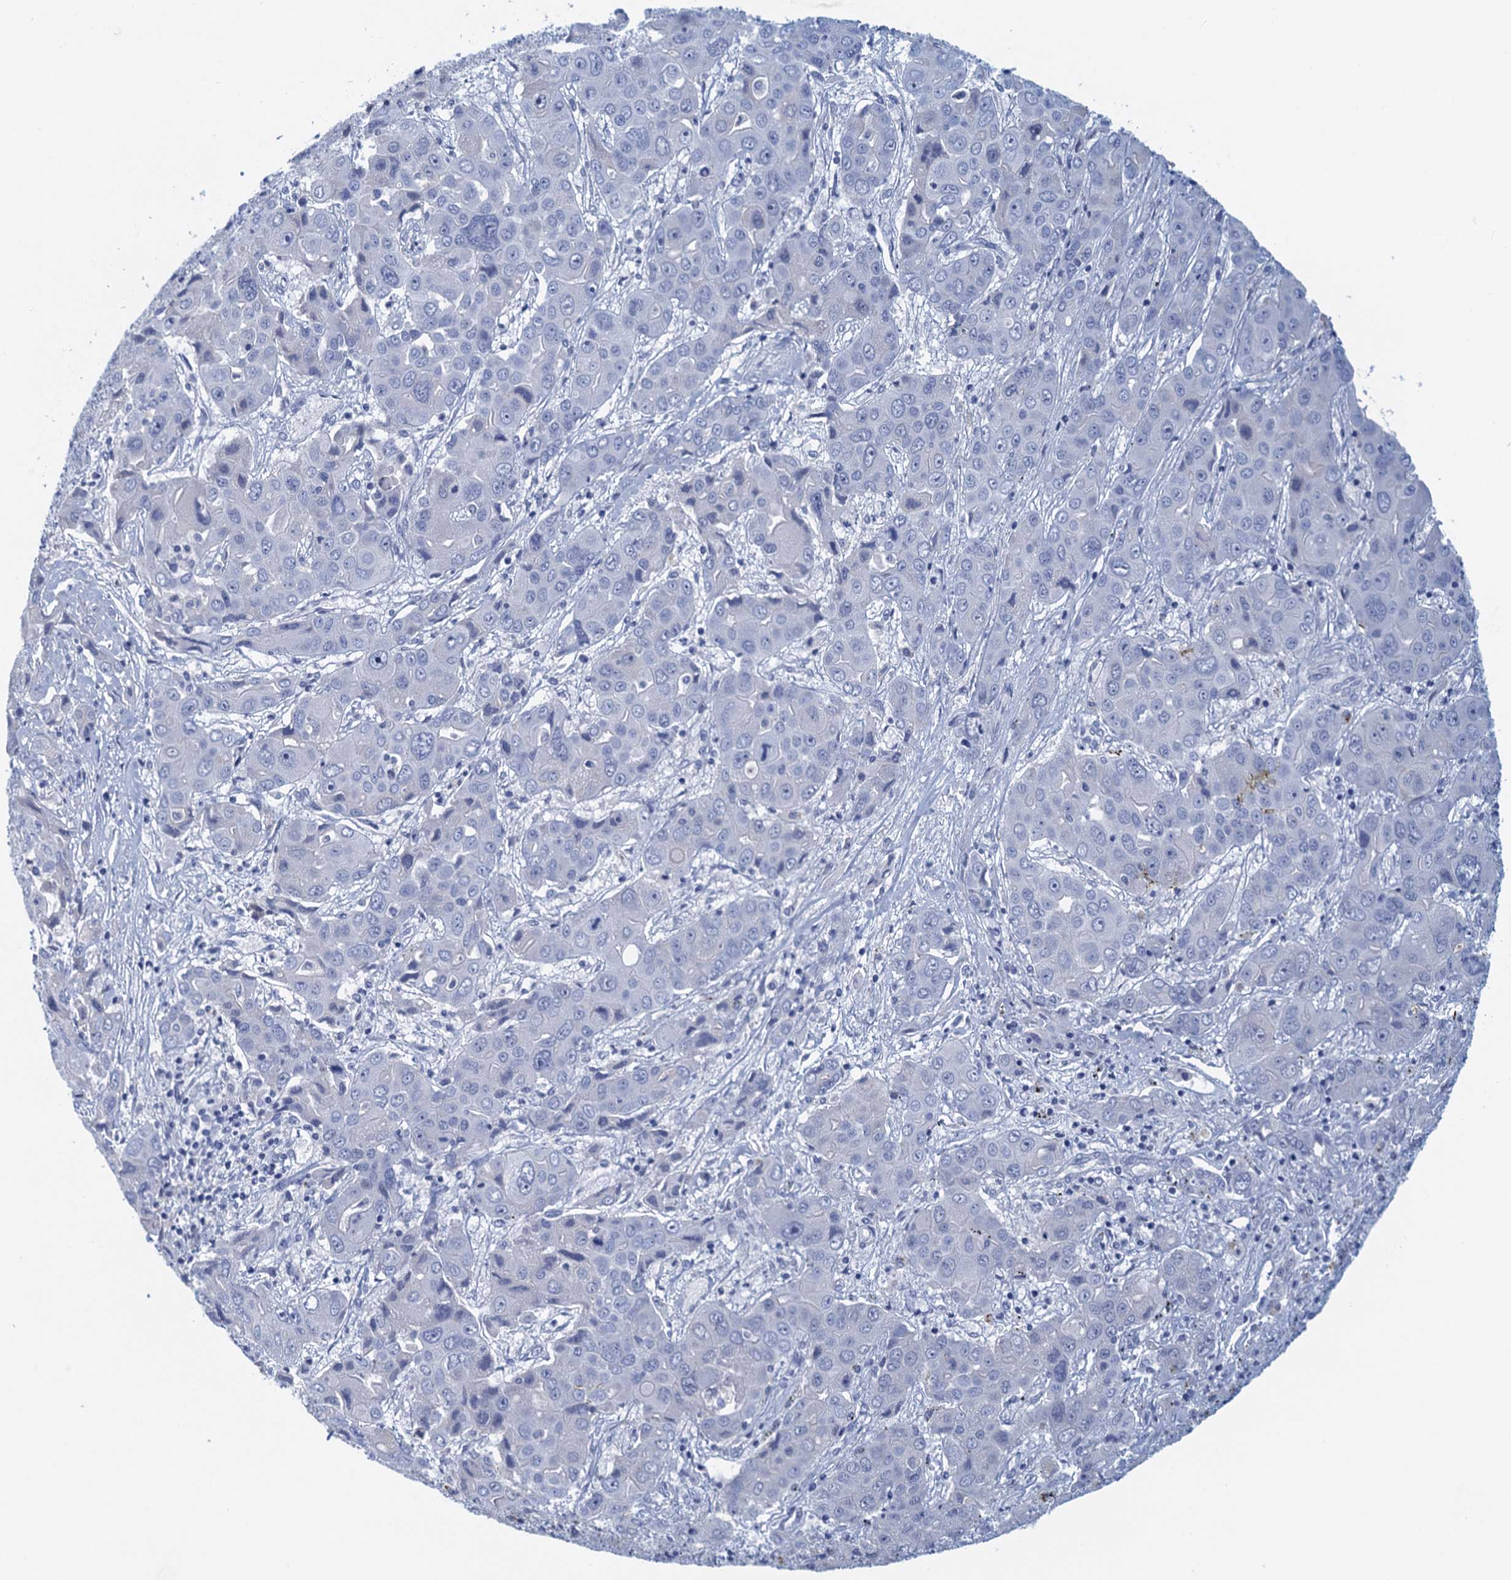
{"staining": {"intensity": "negative", "quantity": "none", "location": "none"}, "tissue": "liver cancer", "cell_type": "Tumor cells", "image_type": "cancer", "snomed": [{"axis": "morphology", "description": "Cholangiocarcinoma"}, {"axis": "topography", "description": "Liver"}], "caption": "An immunohistochemistry (IHC) histopathology image of liver cholangiocarcinoma is shown. There is no staining in tumor cells of liver cholangiocarcinoma.", "gene": "CYP51A1", "patient": {"sex": "male", "age": 67}}